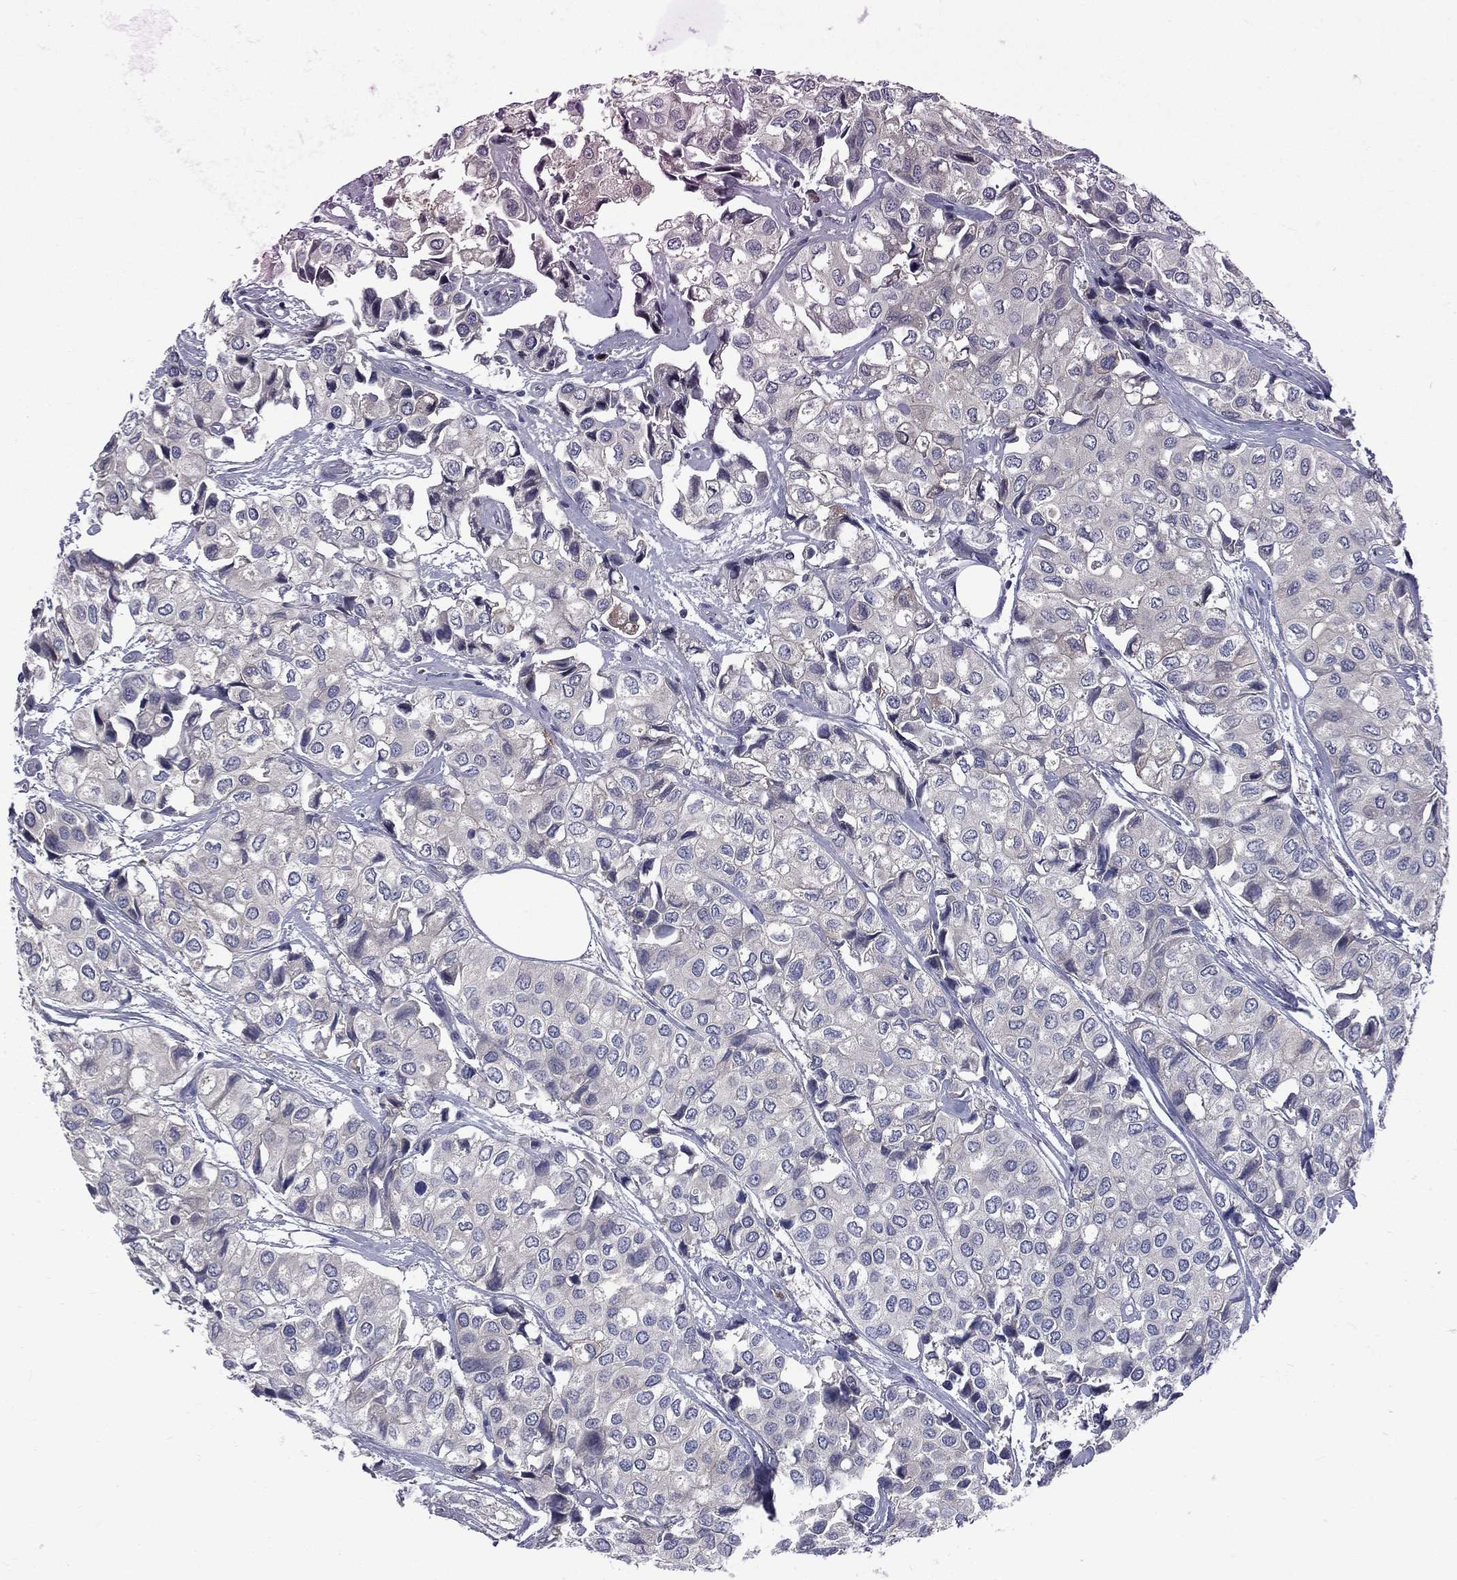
{"staining": {"intensity": "negative", "quantity": "none", "location": "none"}, "tissue": "urothelial cancer", "cell_type": "Tumor cells", "image_type": "cancer", "snomed": [{"axis": "morphology", "description": "Urothelial carcinoma, High grade"}, {"axis": "topography", "description": "Urinary bladder"}], "caption": "This is an immunohistochemistry (IHC) photomicrograph of urothelial cancer. There is no staining in tumor cells.", "gene": "CA12", "patient": {"sex": "male", "age": 73}}